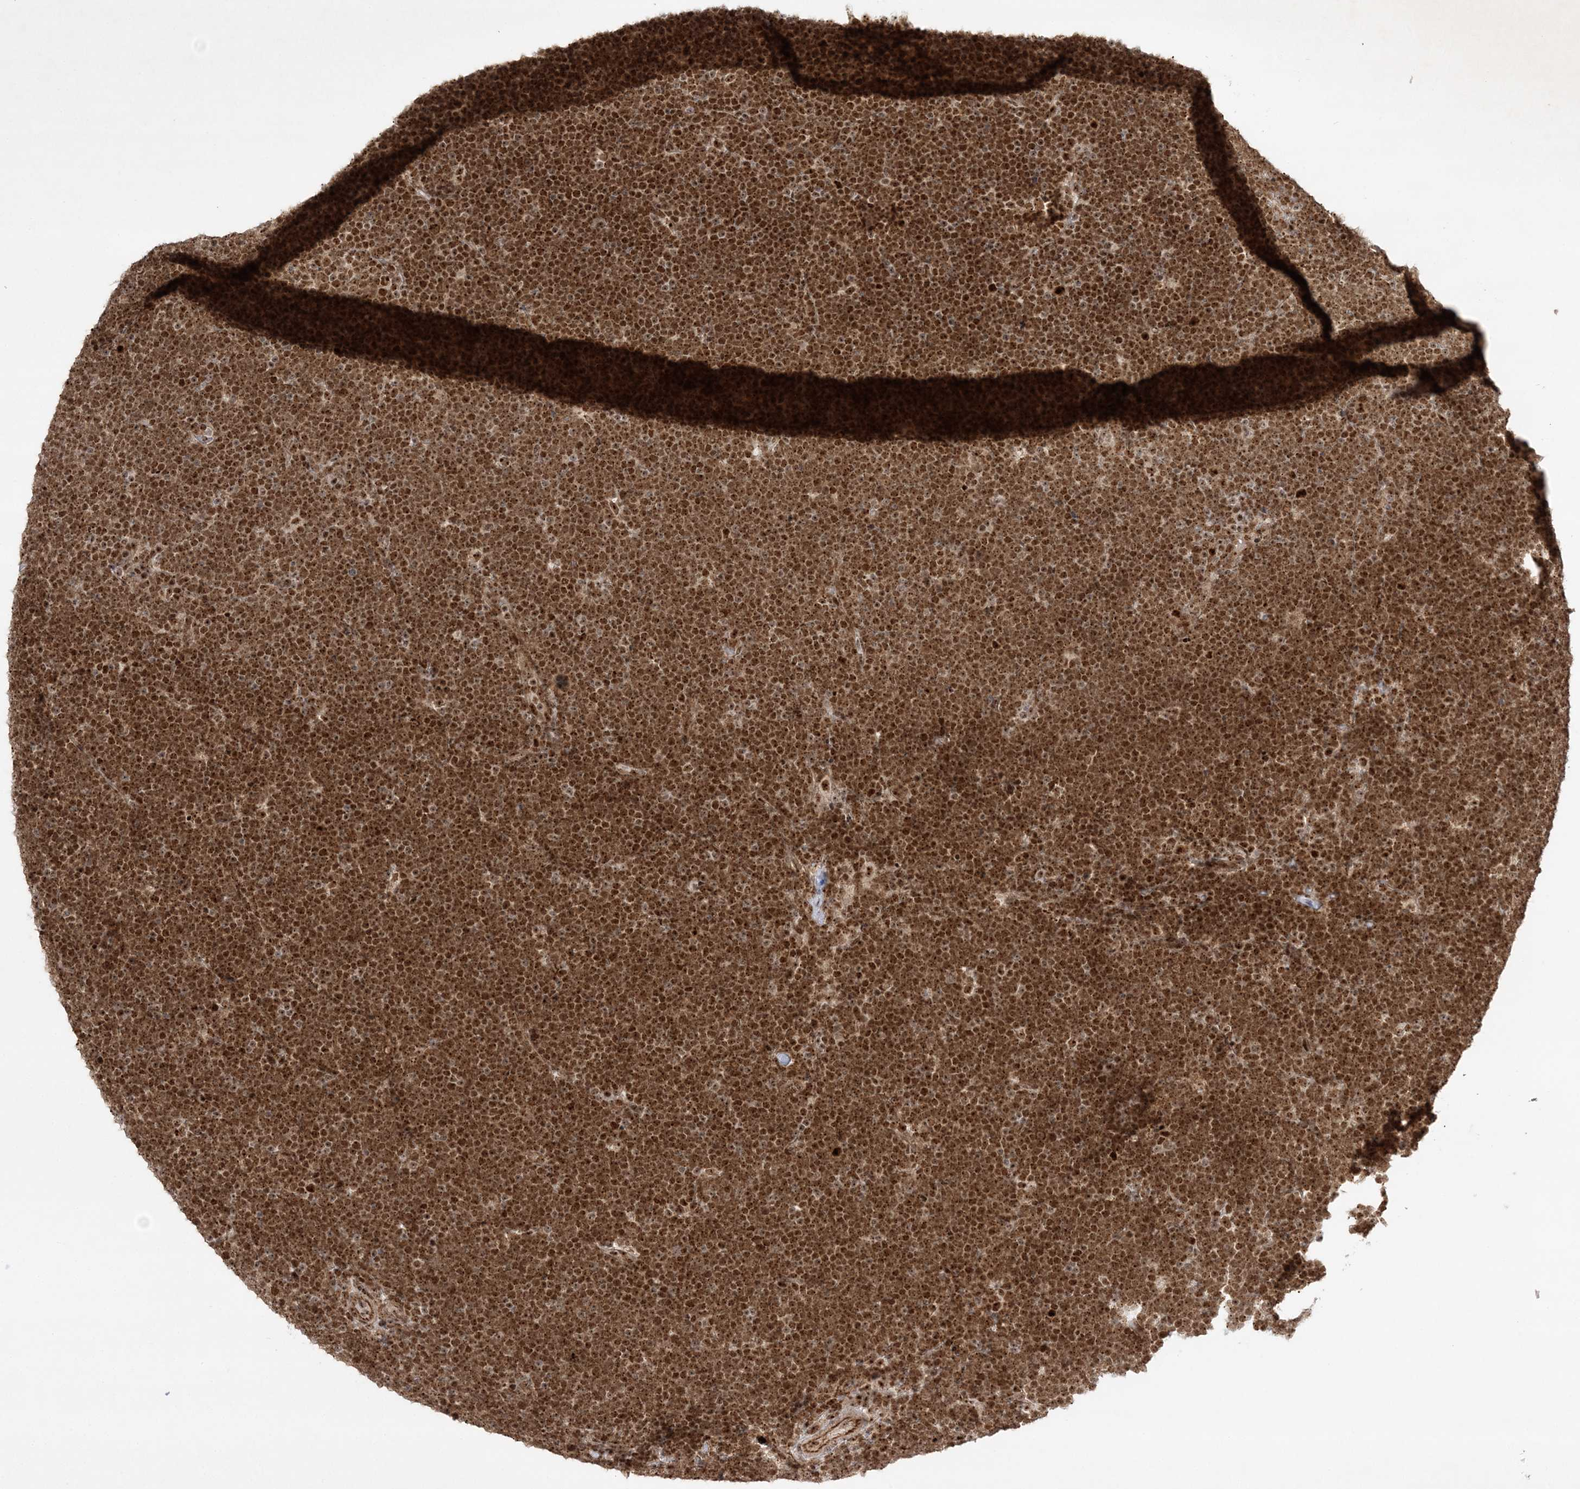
{"staining": {"intensity": "moderate", "quantity": ">75%", "location": "cytoplasmic/membranous,nuclear"}, "tissue": "lymphoma", "cell_type": "Tumor cells", "image_type": "cancer", "snomed": [{"axis": "morphology", "description": "Malignant lymphoma, non-Hodgkin's type, High grade"}, {"axis": "topography", "description": "Lymph node"}], "caption": "This photomicrograph shows high-grade malignant lymphoma, non-Hodgkin's type stained with immunohistochemistry (IHC) to label a protein in brown. The cytoplasmic/membranous and nuclear of tumor cells show moderate positivity for the protein. Nuclei are counter-stained blue.", "gene": "NPM3", "patient": {"sex": "male", "age": 13}}